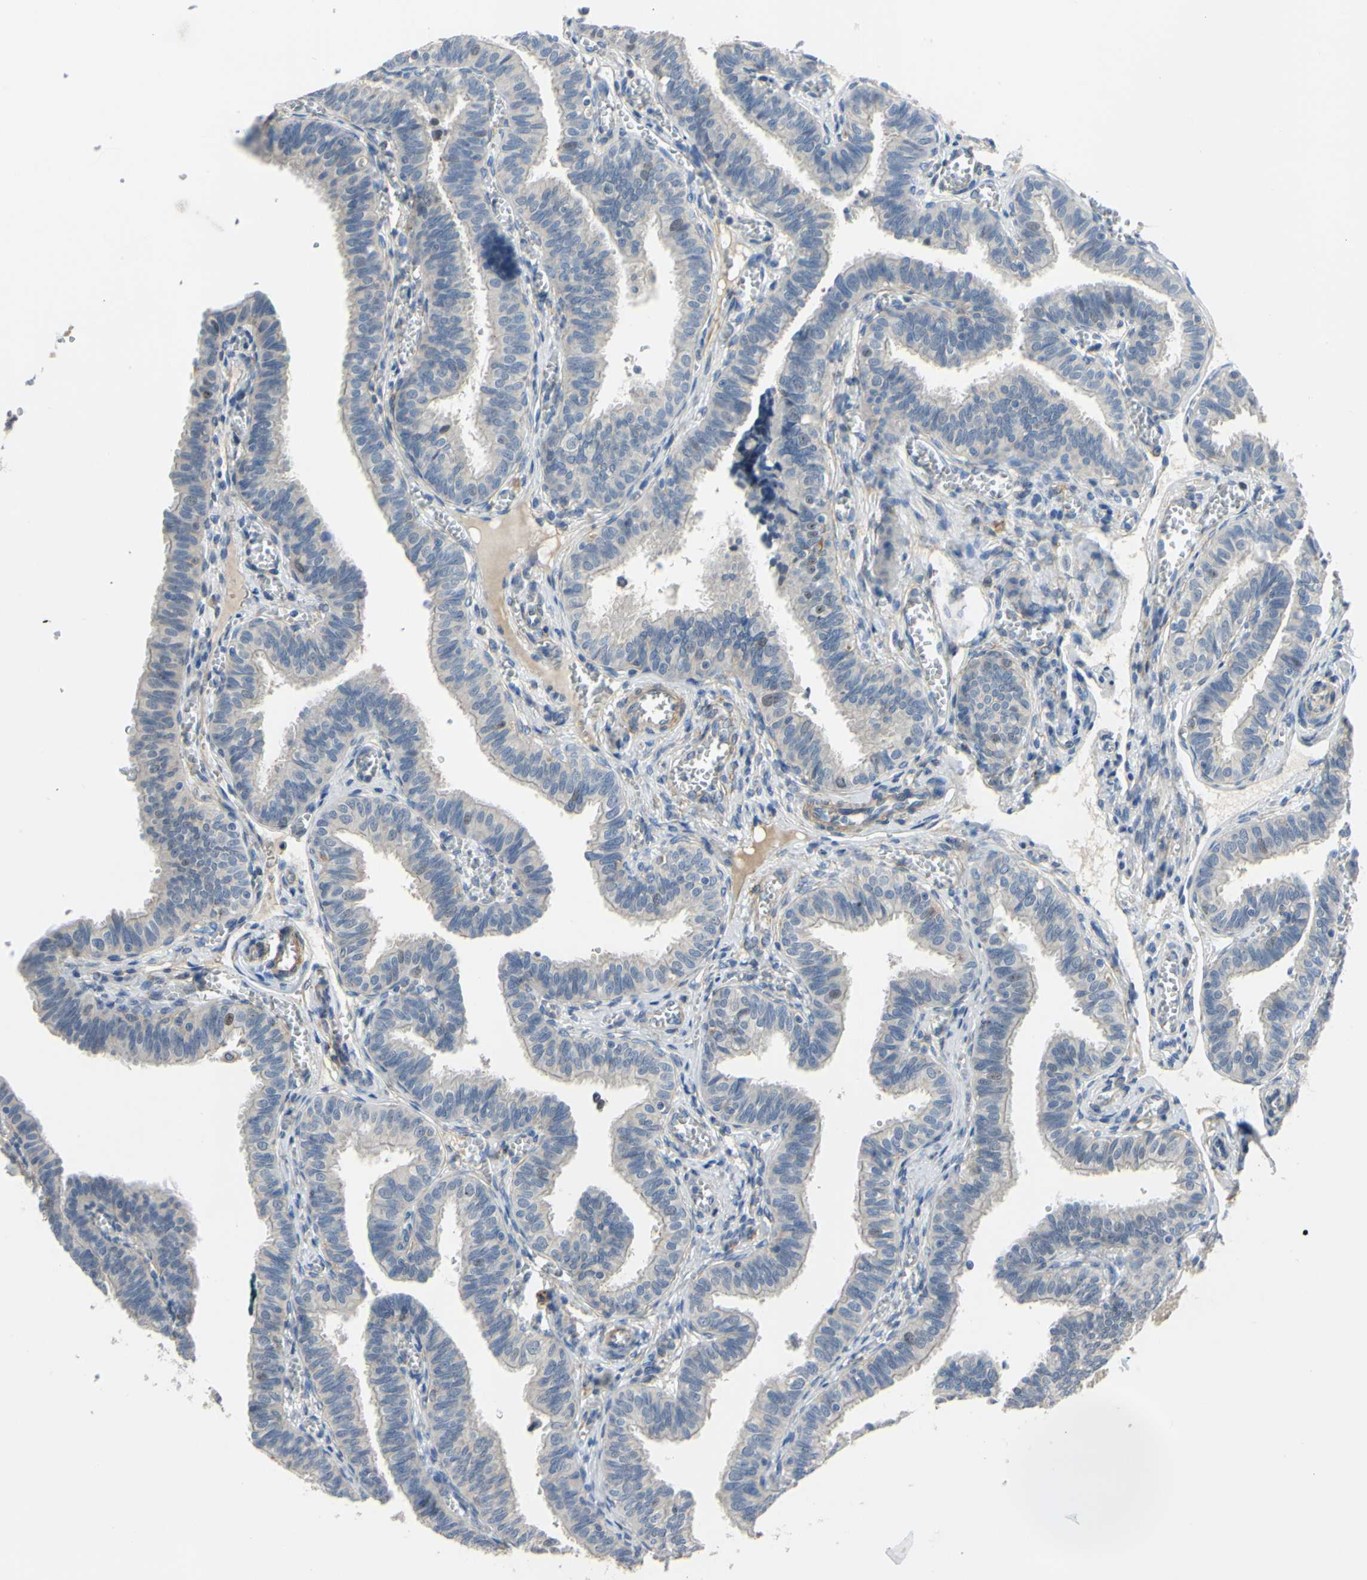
{"staining": {"intensity": "negative", "quantity": "none", "location": "none"}, "tissue": "fallopian tube", "cell_type": "Glandular cells", "image_type": "normal", "snomed": [{"axis": "morphology", "description": "Normal tissue, NOS"}, {"axis": "topography", "description": "Fallopian tube"}], "caption": "This is a photomicrograph of immunohistochemistry (IHC) staining of normal fallopian tube, which shows no expression in glandular cells. (Brightfield microscopy of DAB (3,3'-diaminobenzidine) IHC at high magnification).", "gene": "LHX9", "patient": {"sex": "female", "age": 46}}